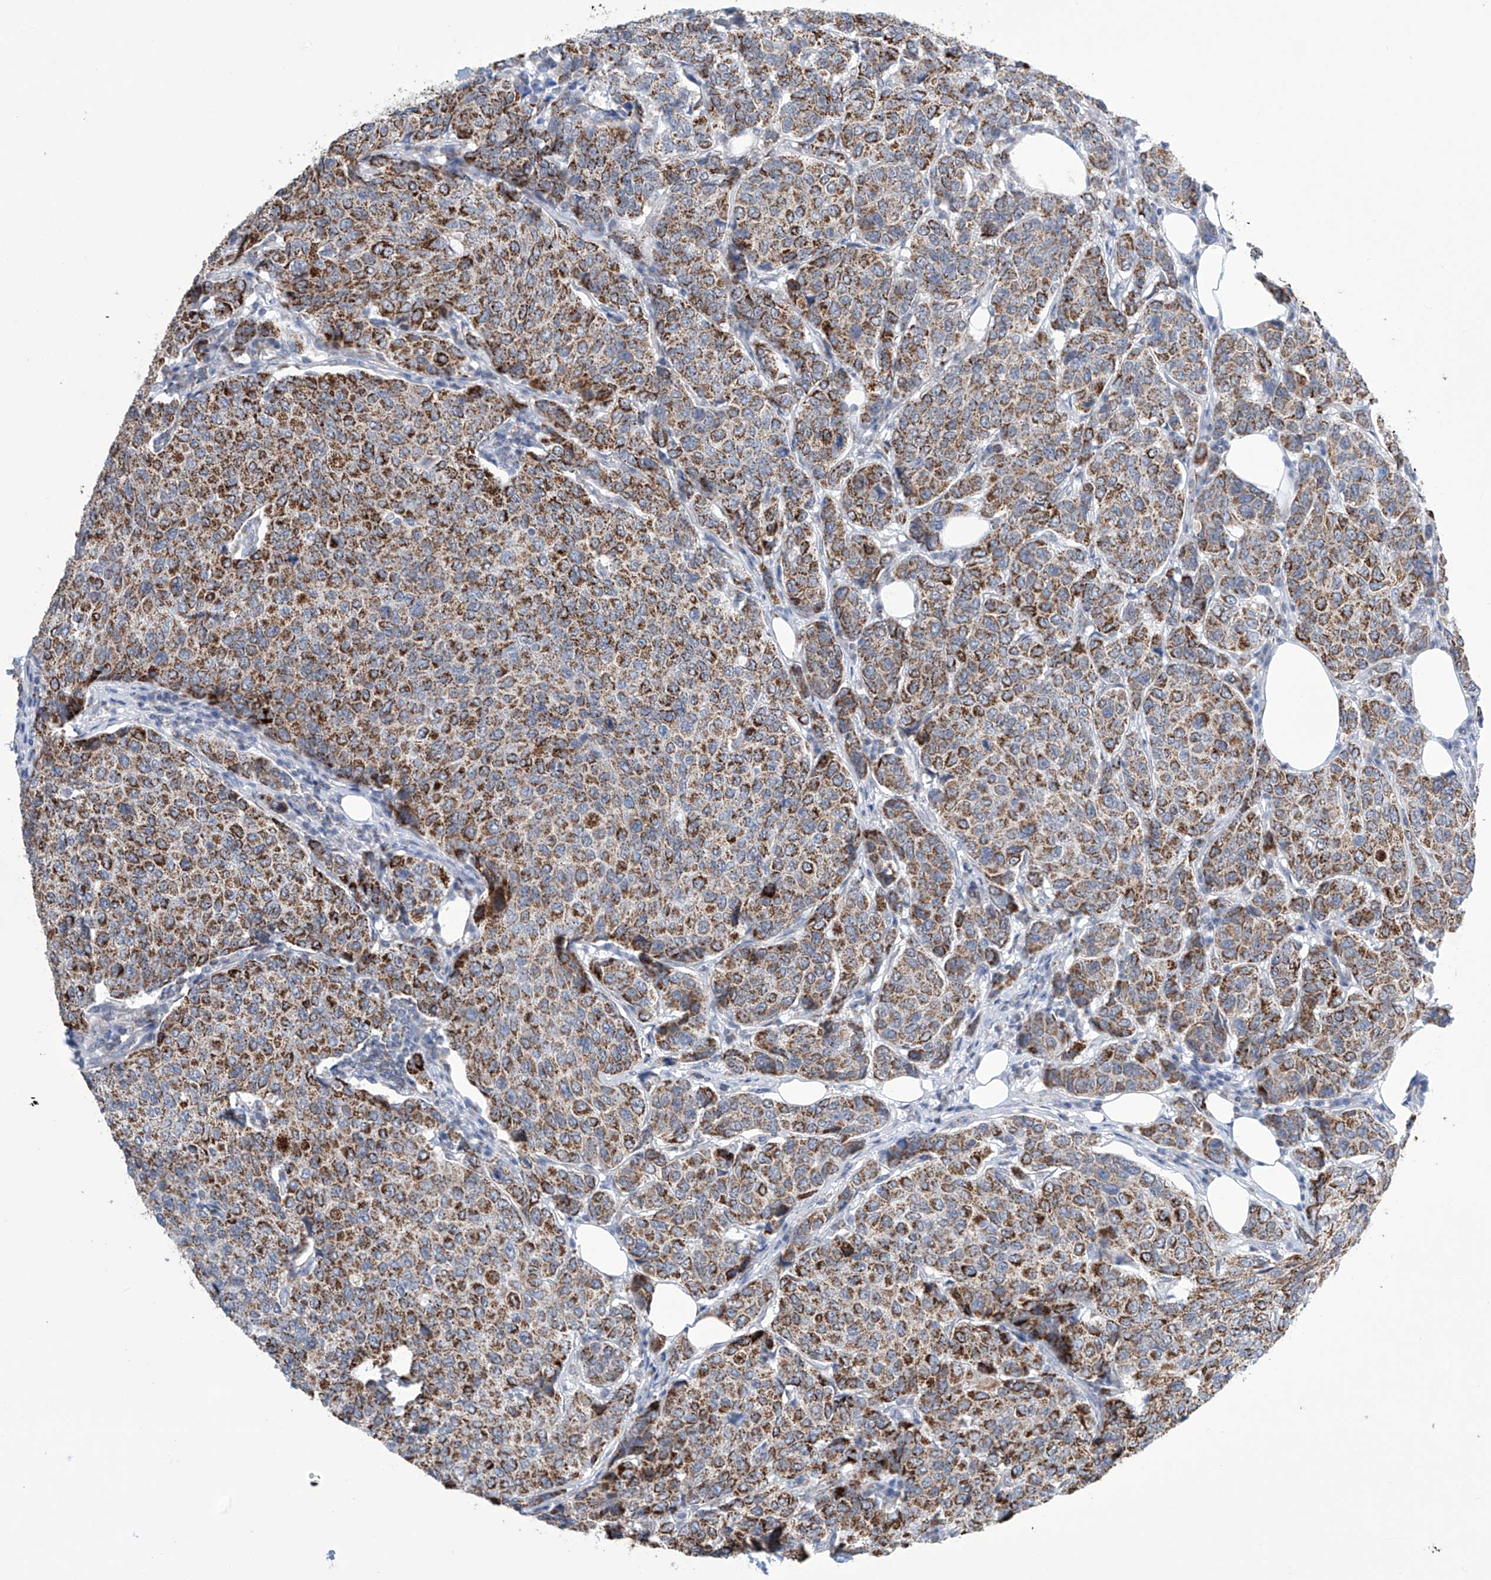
{"staining": {"intensity": "strong", "quantity": ">75%", "location": "cytoplasmic/membranous"}, "tissue": "breast cancer", "cell_type": "Tumor cells", "image_type": "cancer", "snomed": [{"axis": "morphology", "description": "Duct carcinoma"}, {"axis": "topography", "description": "Breast"}], "caption": "The histopathology image displays immunohistochemical staining of breast infiltrating ductal carcinoma. There is strong cytoplasmic/membranous expression is appreciated in about >75% of tumor cells. (IHC, brightfield microscopy, high magnification).", "gene": "ALDH6A1", "patient": {"sex": "female", "age": 55}}